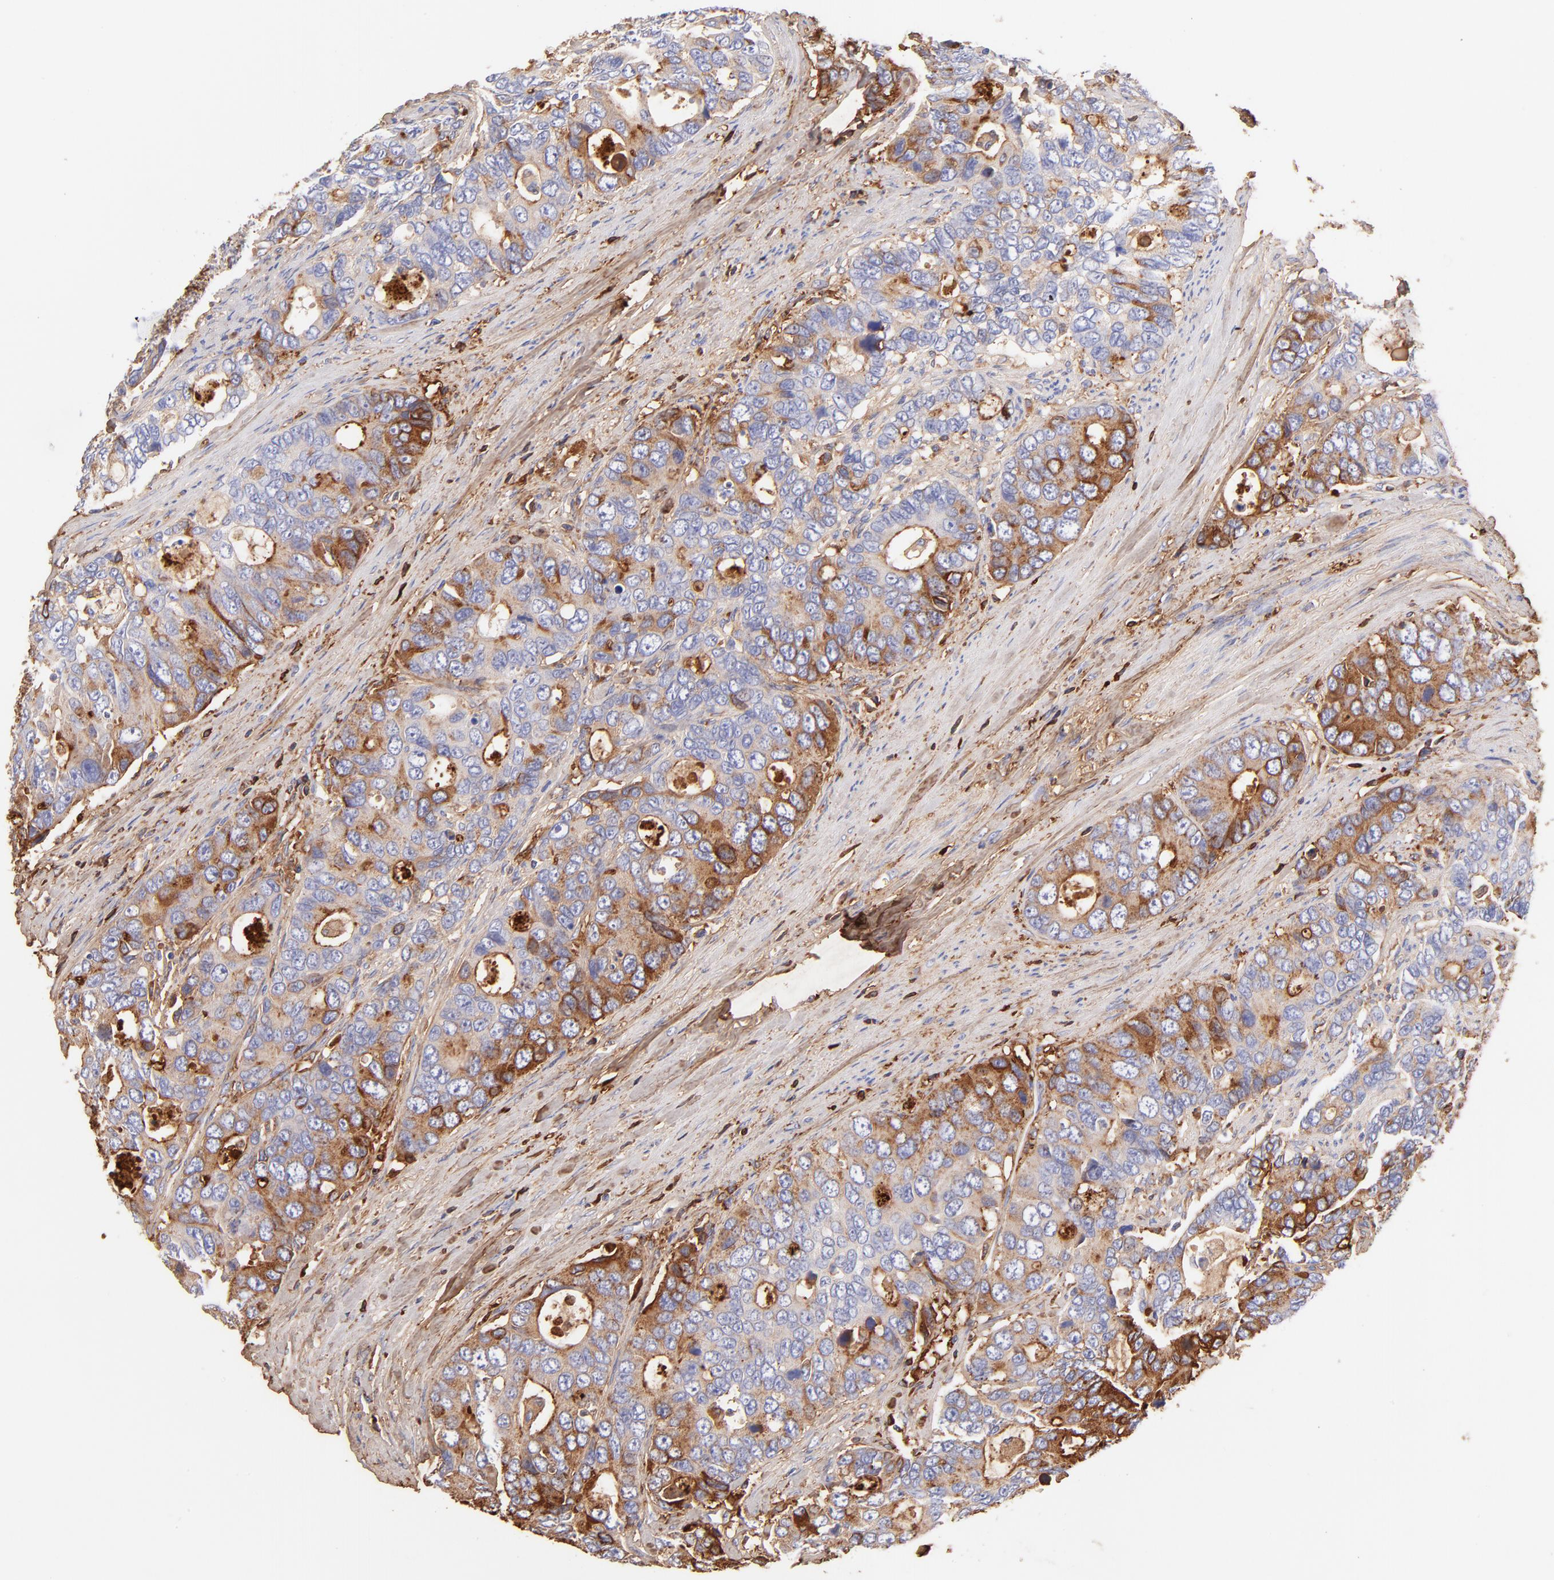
{"staining": {"intensity": "moderate", "quantity": ">75%", "location": "cytoplasmic/membranous"}, "tissue": "colorectal cancer", "cell_type": "Tumor cells", "image_type": "cancer", "snomed": [{"axis": "morphology", "description": "Adenocarcinoma, NOS"}, {"axis": "topography", "description": "Rectum"}], "caption": "The micrograph reveals immunohistochemical staining of adenocarcinoma (colorectal). There is moderate cytoplasmic/membranous expression is present in approximately >75% of tumor cells. (DAB (3,3'-diaminobenzidine) IHC, brown staining for protein, blue staining for nuclei).", "gene": "BGN", "patient": {"sex": "female", "age": 67}}